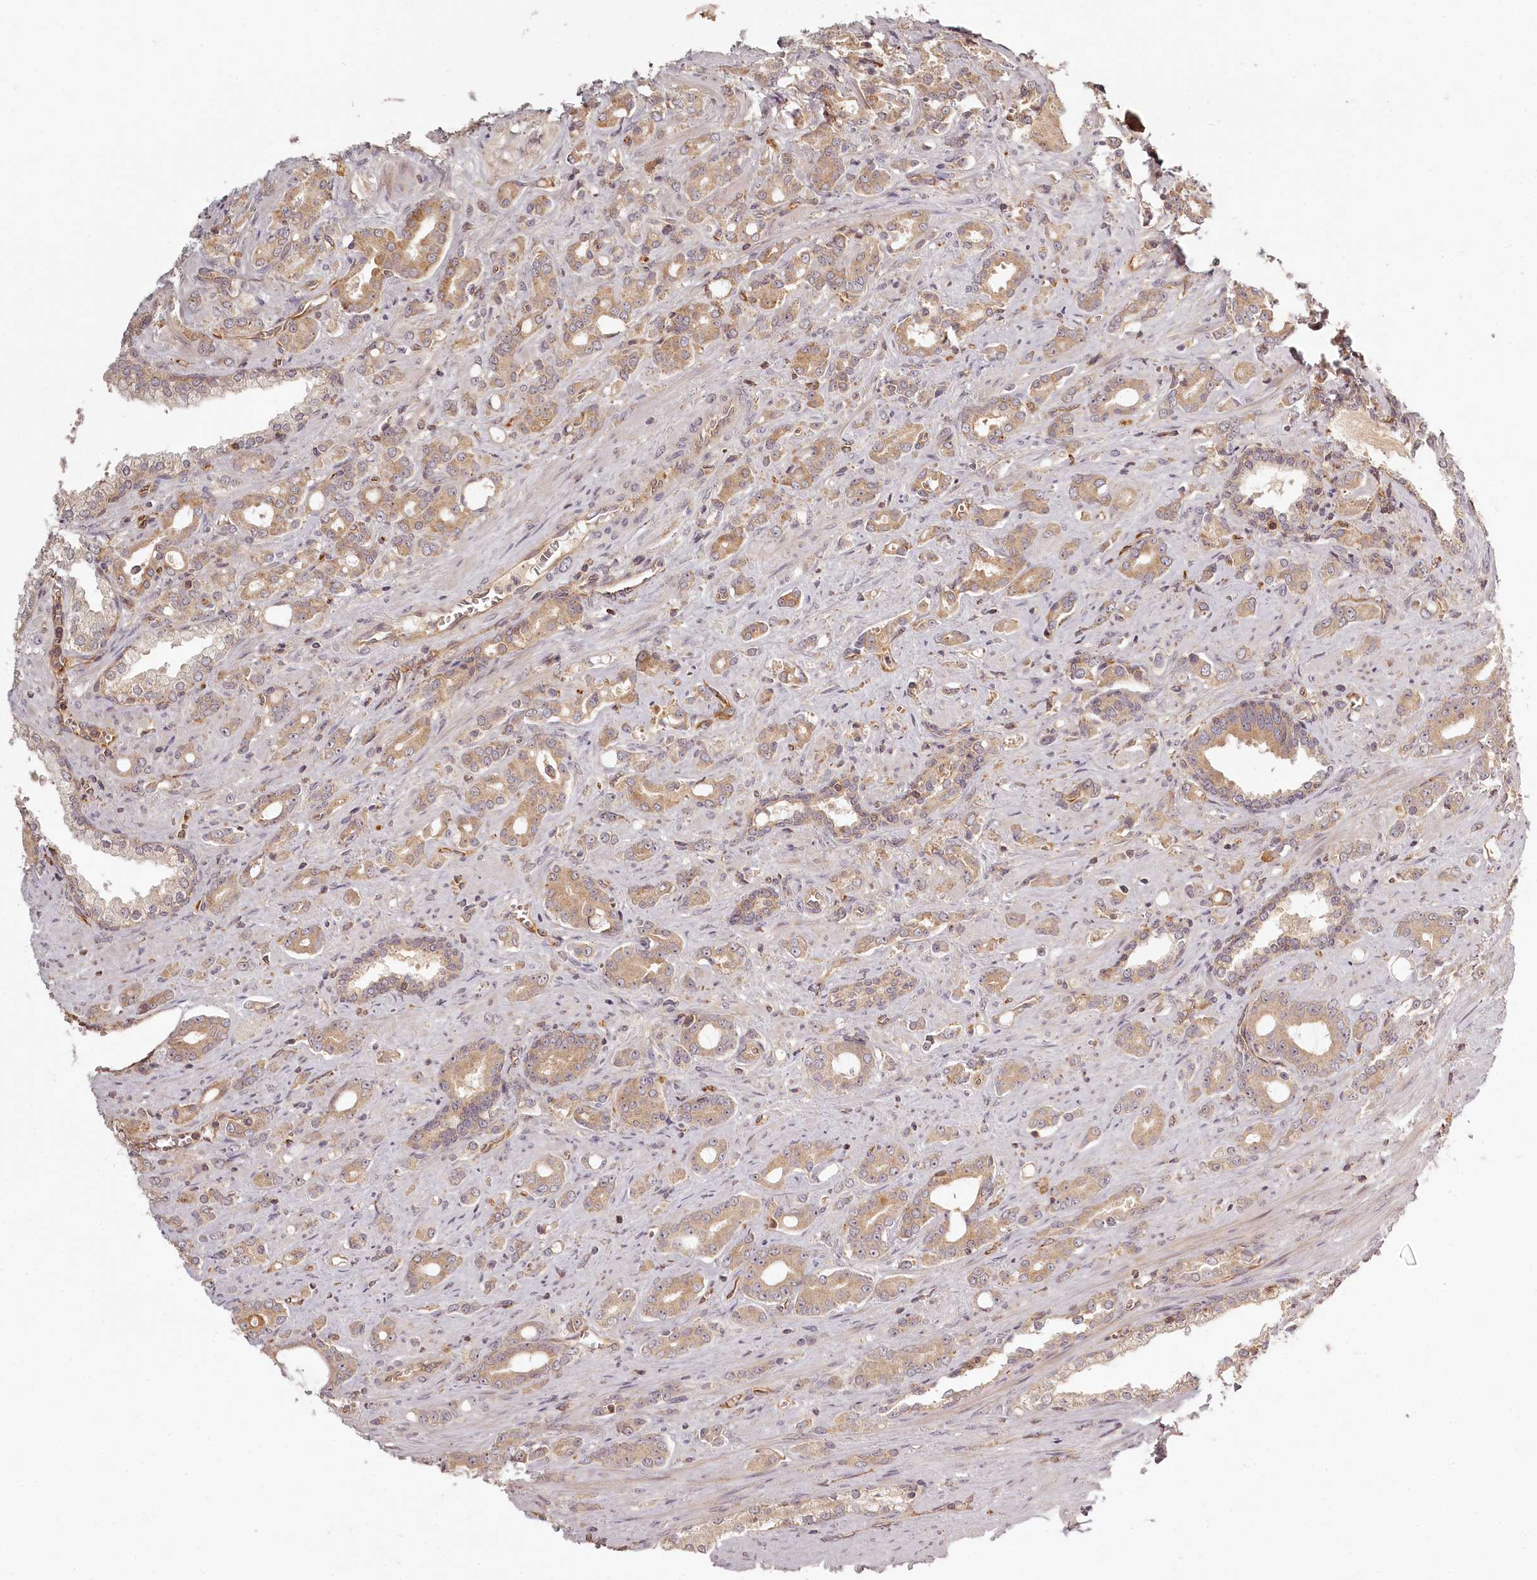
{"staining": {"intensity": "moderate", "quantity": ">75%", "location": "cytoplasmic/membranous"}, "tissue": "prostate cancer", "cell_type": "Tumor cells", "image_type": "cancer", "snomed": [{"axis": "morphology", "description": "Adenocarcinoma, High grade"}, {"axis": "topography", "description": "Prostate"}], "caption": "Prostate high-grade adenocarcinoma tissue reveals moderate cytoplasmic/membranous expression in about >75% of tumor cells, visualized by immunohistochemistry. (brown staining indicates protein expression, while blue staining denotes nuclei).", "gene": "TMIE", "patient": {"sex": "male", "age": 72}}